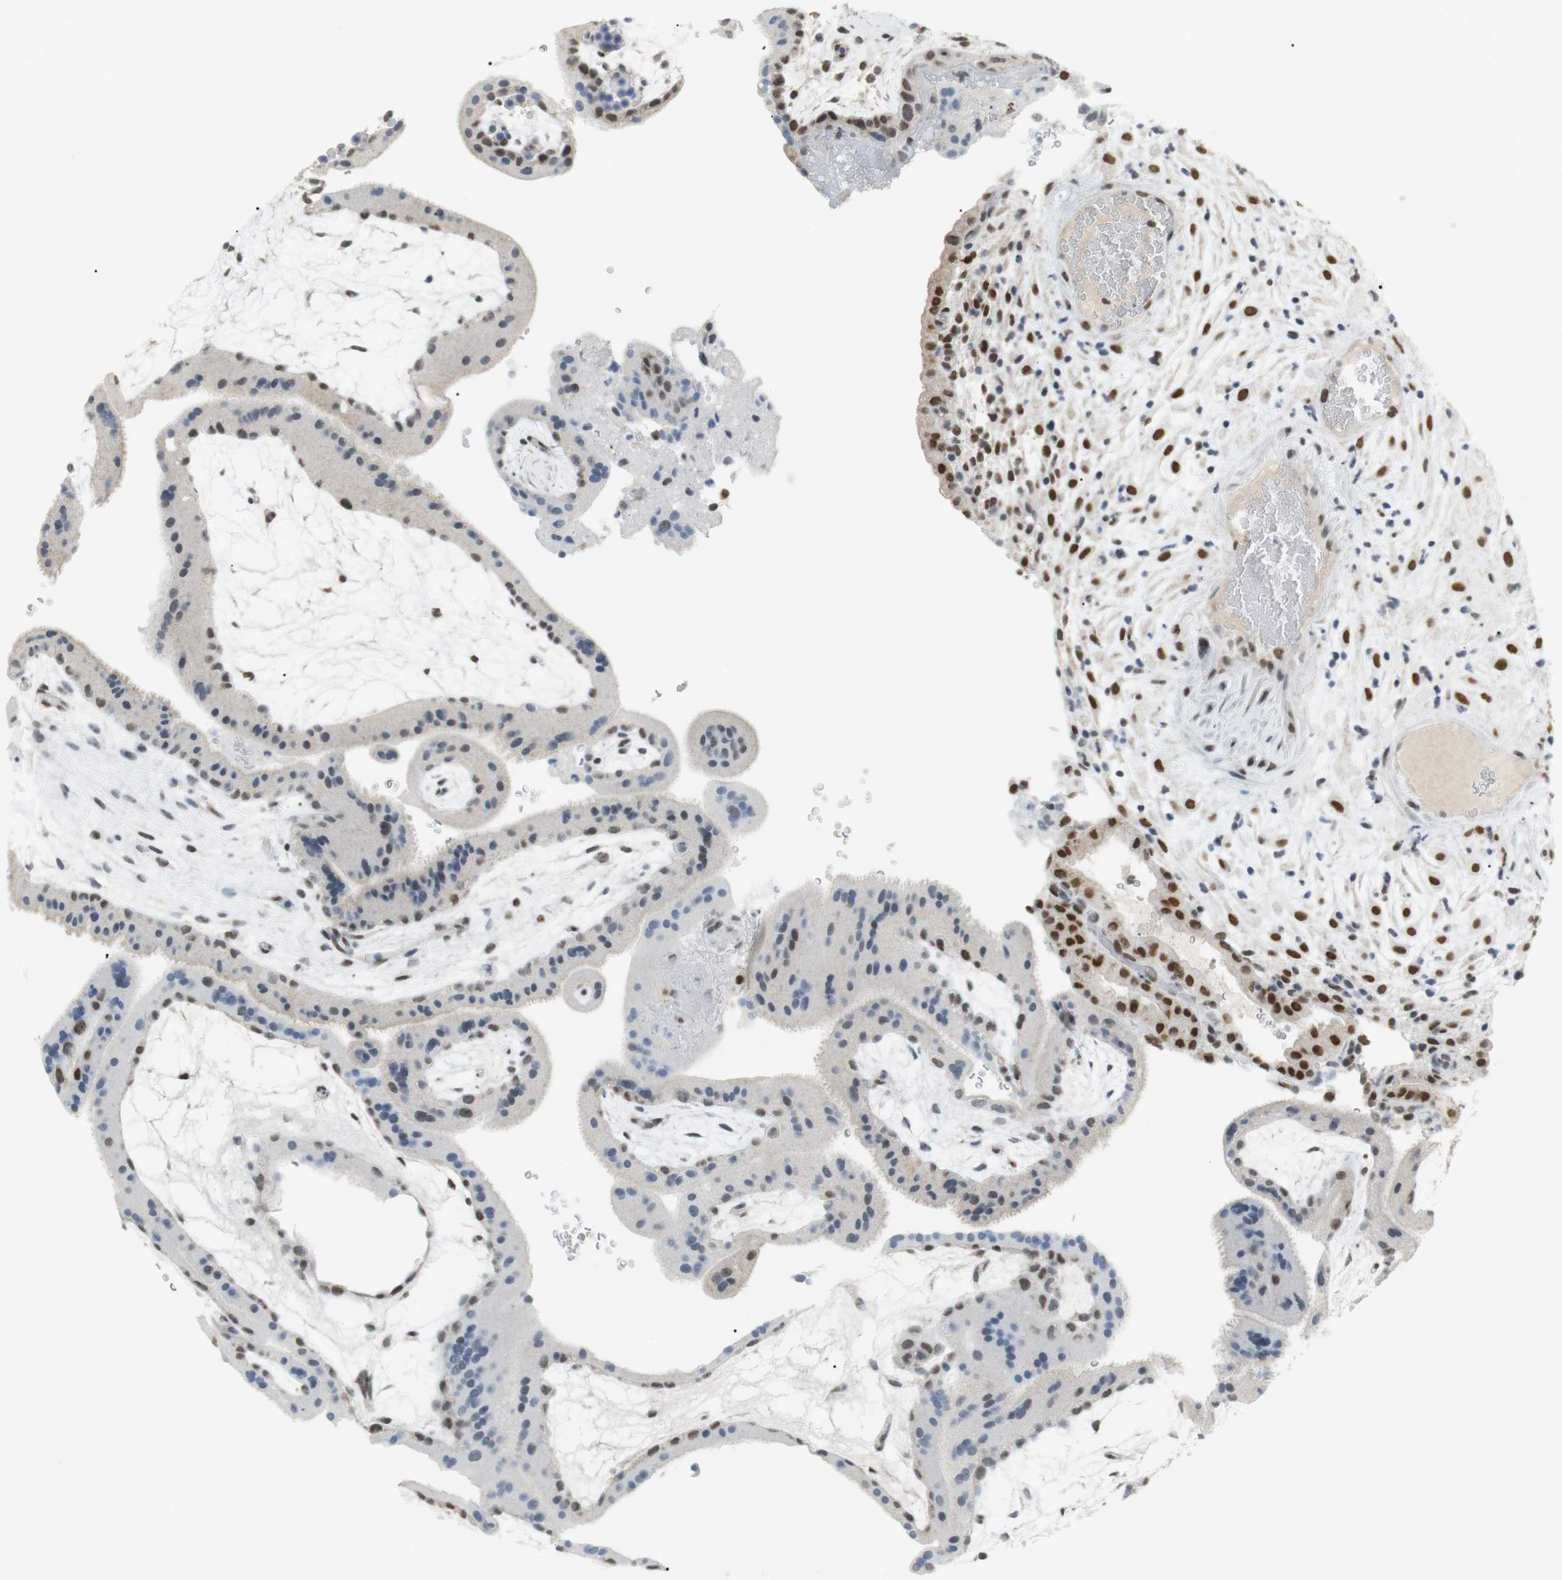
{"staining": {"intensity": "moderate", "quantity": "25%-75%", "location": "nuclear"}, "tissue": "placenta", "cell_type": "Trophoblastic cells", "image_type": "normal", "snomed": [{"axis": "morphology", "description": "Normal tissue, NOS"}, {"axis": "topography", "description": "Placenta"}], "caption": "Immunohistochemical staining of benign placenta shows 25%-75% levels of moderate nuclear protein staining in approximately 25%-75% of trophoblastic cells. Using DAB (brown) and hematoxylin (blue) stains, captured at high magnification using brightfield microscopy.", "gene": "BMI1", "patient": {"sex": "female", "age": 19}}